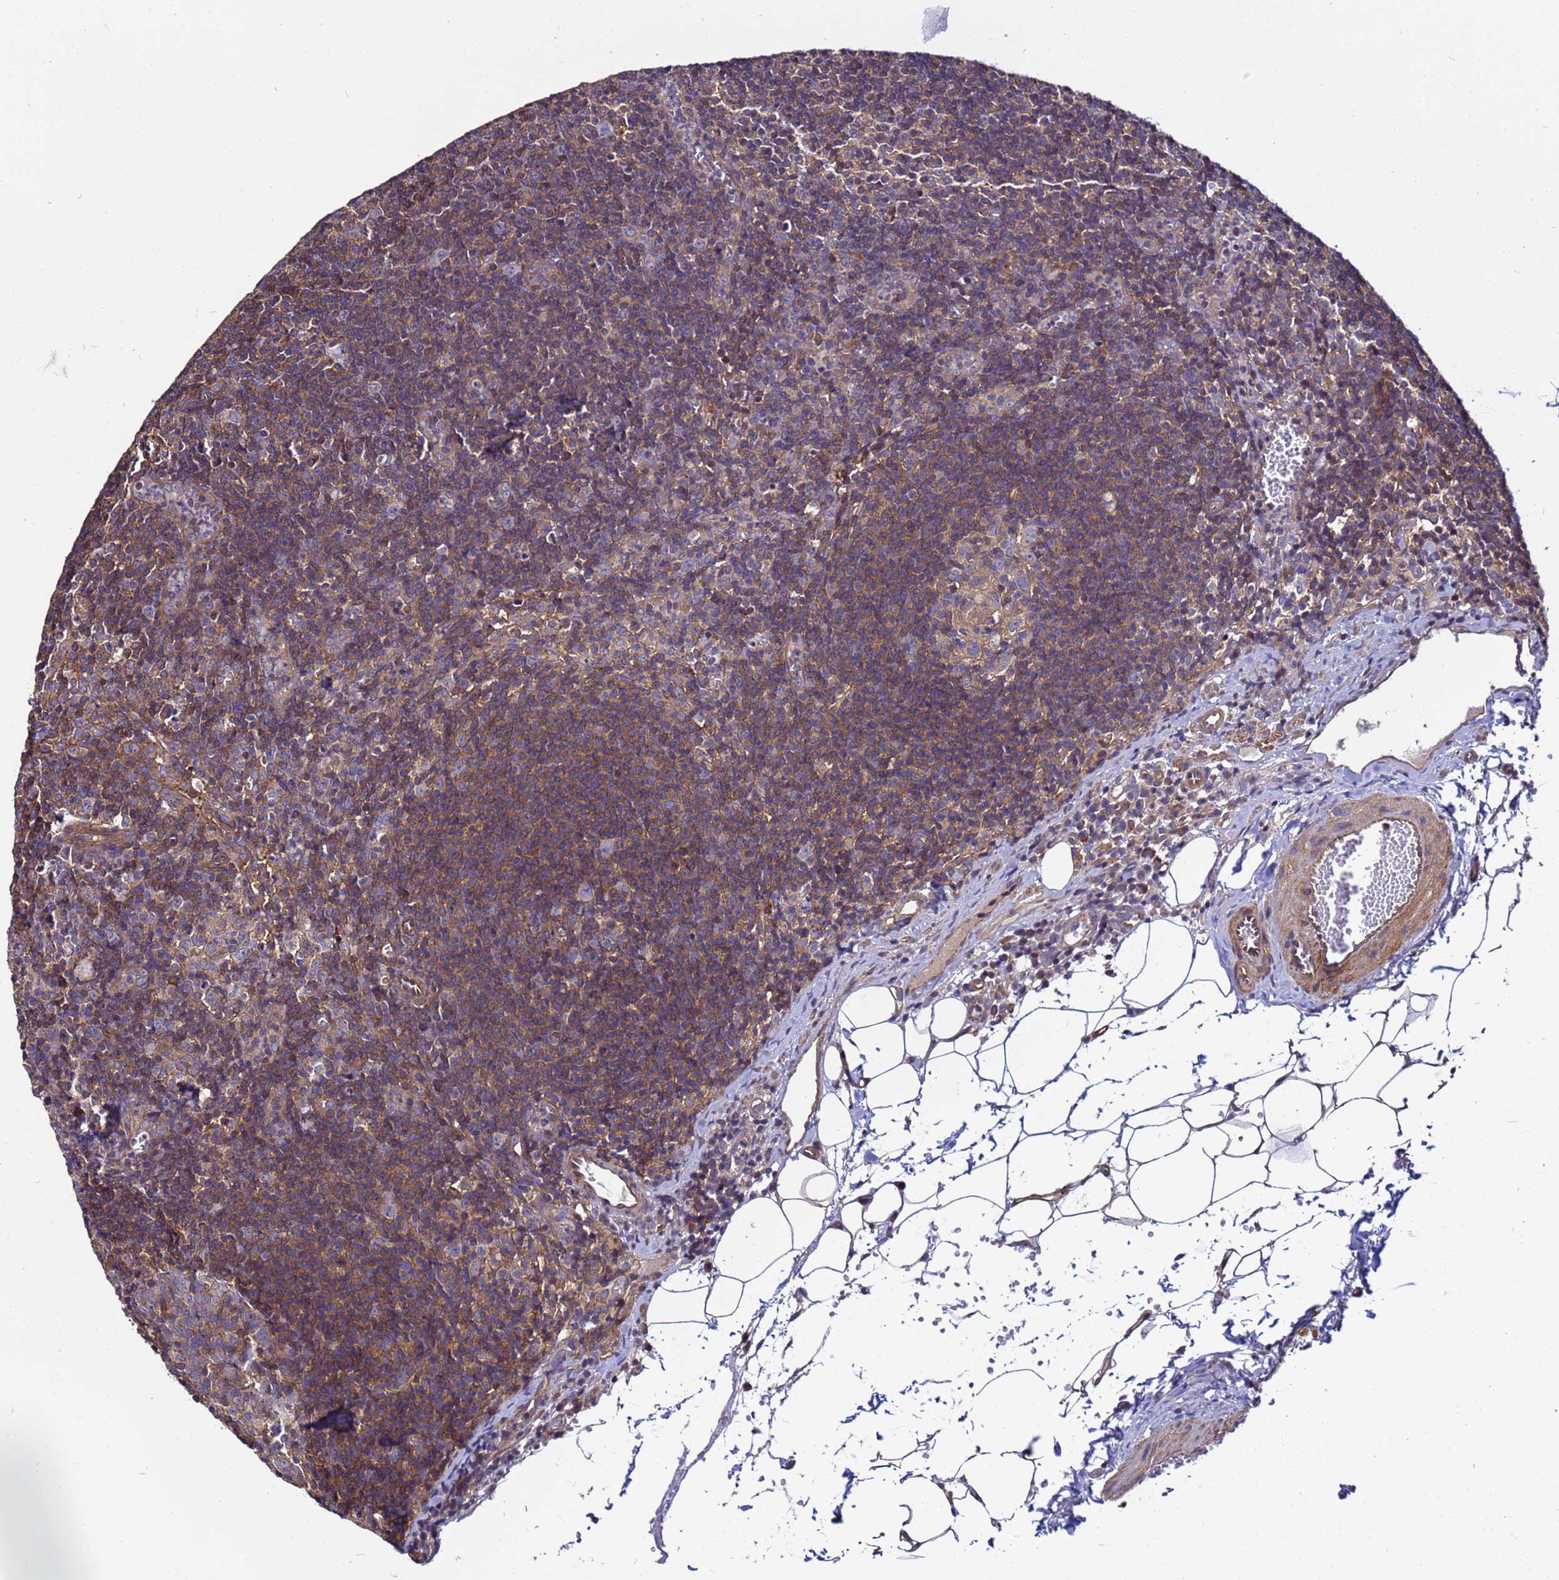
{"staining": {"intensity": "weak", "quantity": "<25%", "location": "cytoplasmic/membranous"}, "tissue": "lymph node", "cell_type": "Germinal center cells", "image_type": "normal", "snomed": [{"axis": "morphology", "description": "Normal tissue, NOS"}, {"axis": "topography", "description": "Lymph node"}], "caption": "IHC image of unremarkable human lymph node stained for a protein (brown), which shows no staining in germinal center cells.", "gene": "STK38L", "patient": {"sex": "female", "age": 27}}